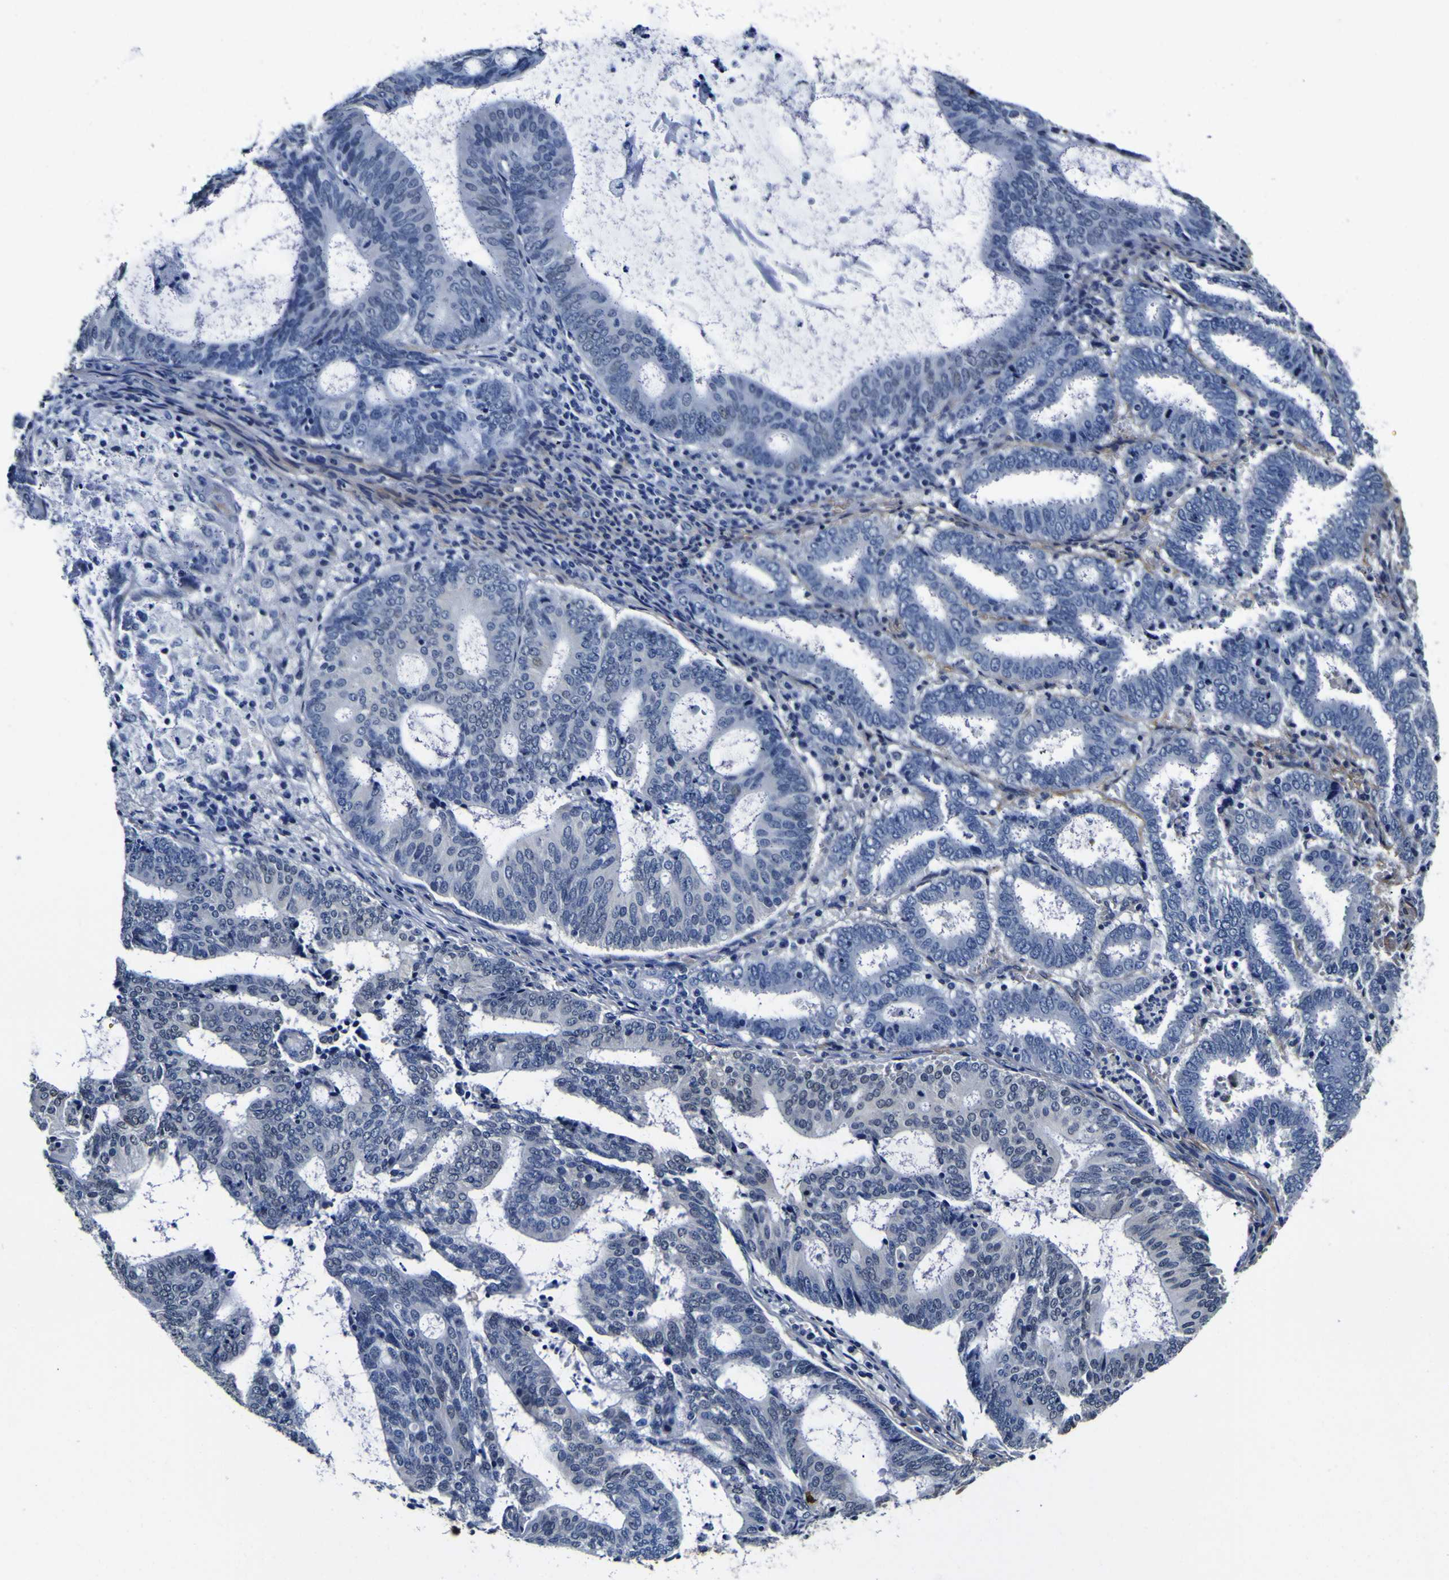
{"staining": {"intensity": "negative", "quantity": "none", "location": "none"}, "tissue": "endometrial cancer", "cell_type": "Tumor cells", "image_type": "cancer", "snomed": [{"axis": "morphology", "description": "Adenocarcinoma, NOS"}, {"axis": "topography", "description": "Uterus"}], "caption": "IHC image of human adenocarcinoma (endometrial) stained for a protein (brown), which displays no positivity in tumor cells.", "gene": "POSTN", "patient": {"sex": "female", "age": 83}}